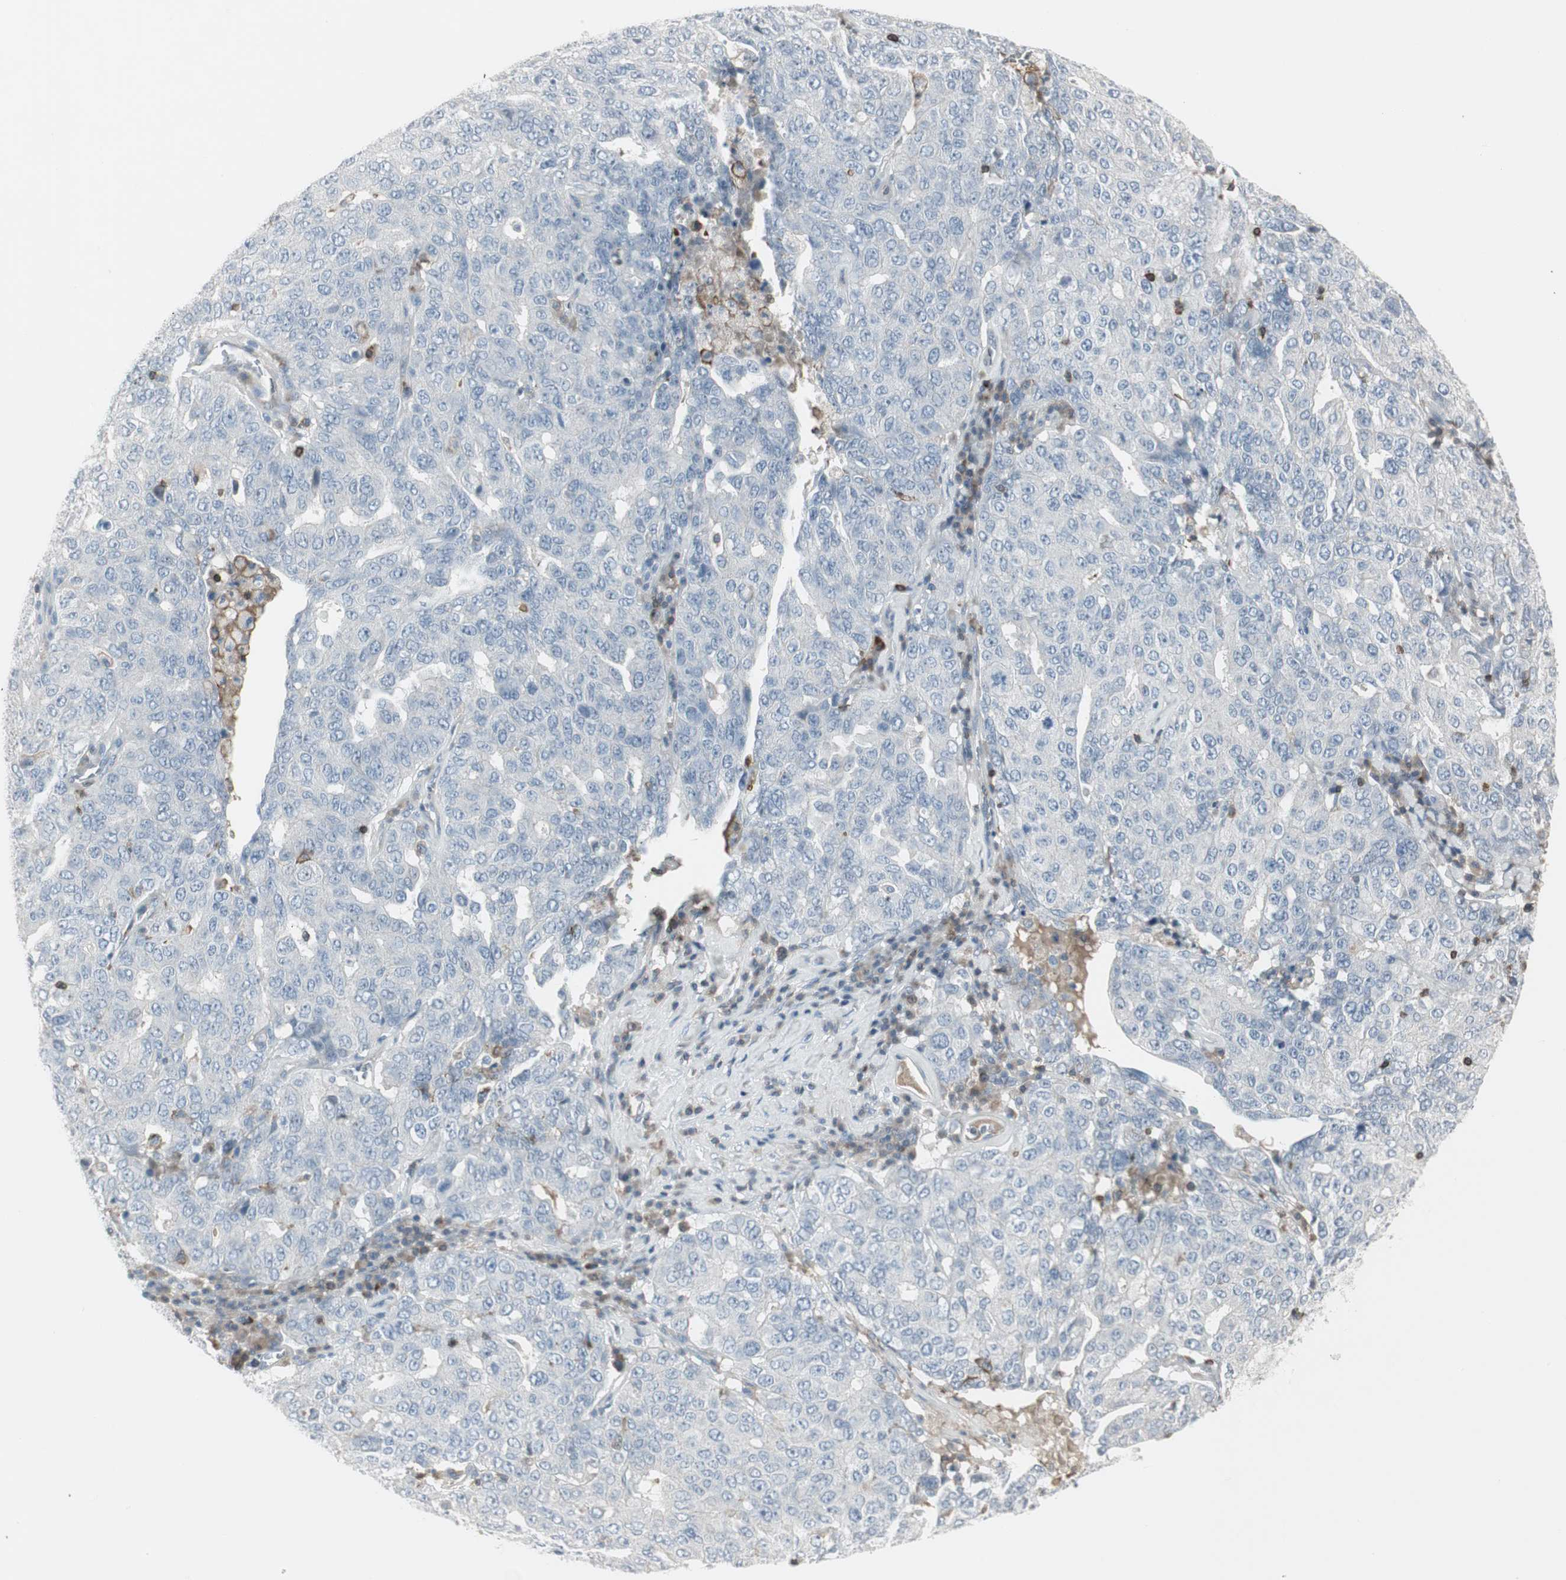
{"staining": {"intensity": "negative", "quantity": "none", "location": "none"}, "tissue": "ovarian cancer", "cell_type": "Tumor cells", "image_type": "cancer", "snomed": [{"axis": "morphology", "description": "Carcinoma, endometroid"}, {"axis": "topography", "description": "Ovary"}], "caption": "This photomicrograph is of endometroid carcinoma (ovarian) stained with immunohistochemistry to label a protein in brown with the nuclei are counter-stained blue. There is no expression in tumor cells. Brightfield microscopy of immunohistochemistry stained with DAB (brown) and hematoxylin (blue), captured at high magnification.", "gene": "MAP4K4", "patient": {"sex": "female", "age": 62}}